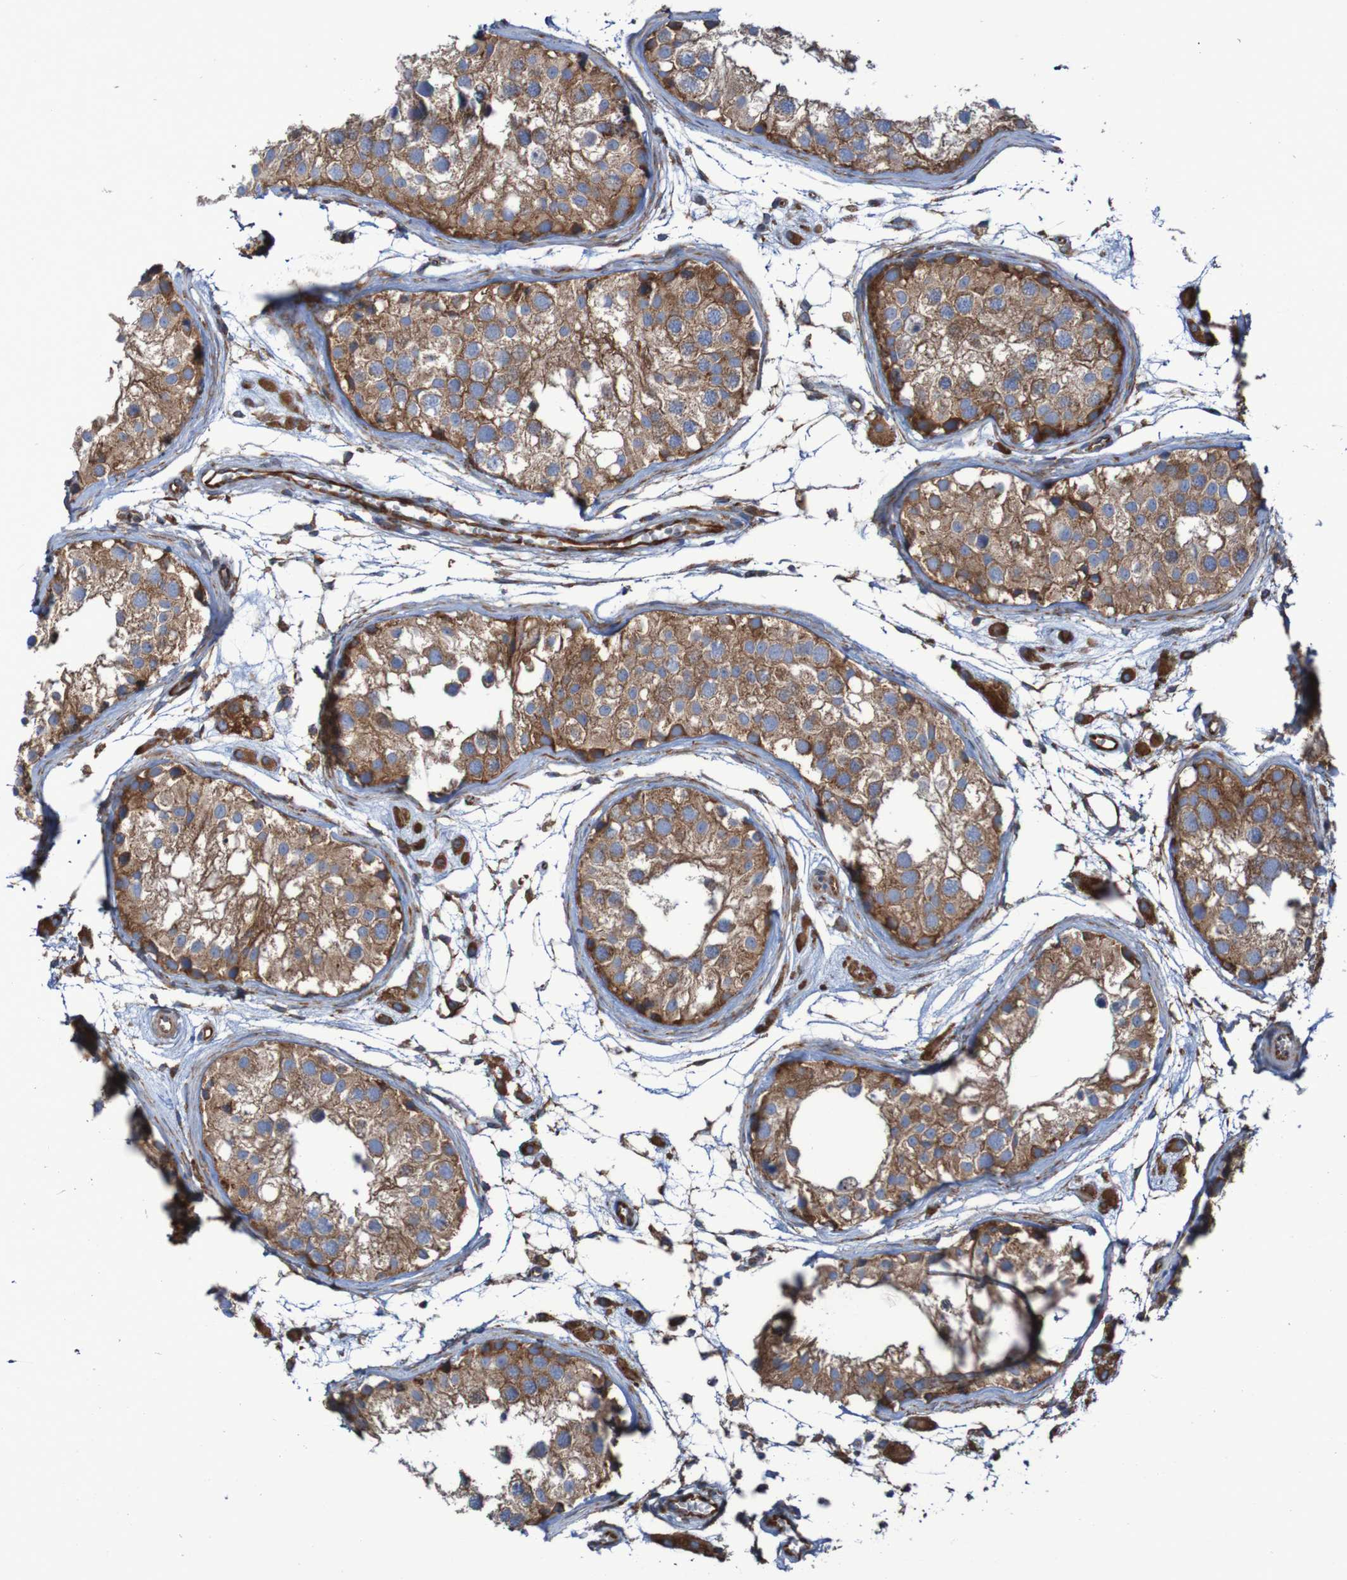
{"staining": {"intensity": "moderate", "quantity": ">75%", "location": "cytoplasmic/membranous"}, "tissue": "testis", "cell_type": "Cells in seminiferous ducts", "image_type": "normal", "snomed": [{"axis": "morphology", "description": "Normal tissue, NOS"}, {"axis": "morphology", "description": "Adenocarcinoma, metastatic, NOS"}, {"axis": "topography", "description": "Testis"}], "caption": "Immunohistochemical staining of unremarkable human testis exhibits >75% levels of moderate cytoplasmic/membranous protein expression in about >75% of cells in seminiferous ducts.", "gene": "RPL10", "patient": {"sex": "male", "age": 26}}